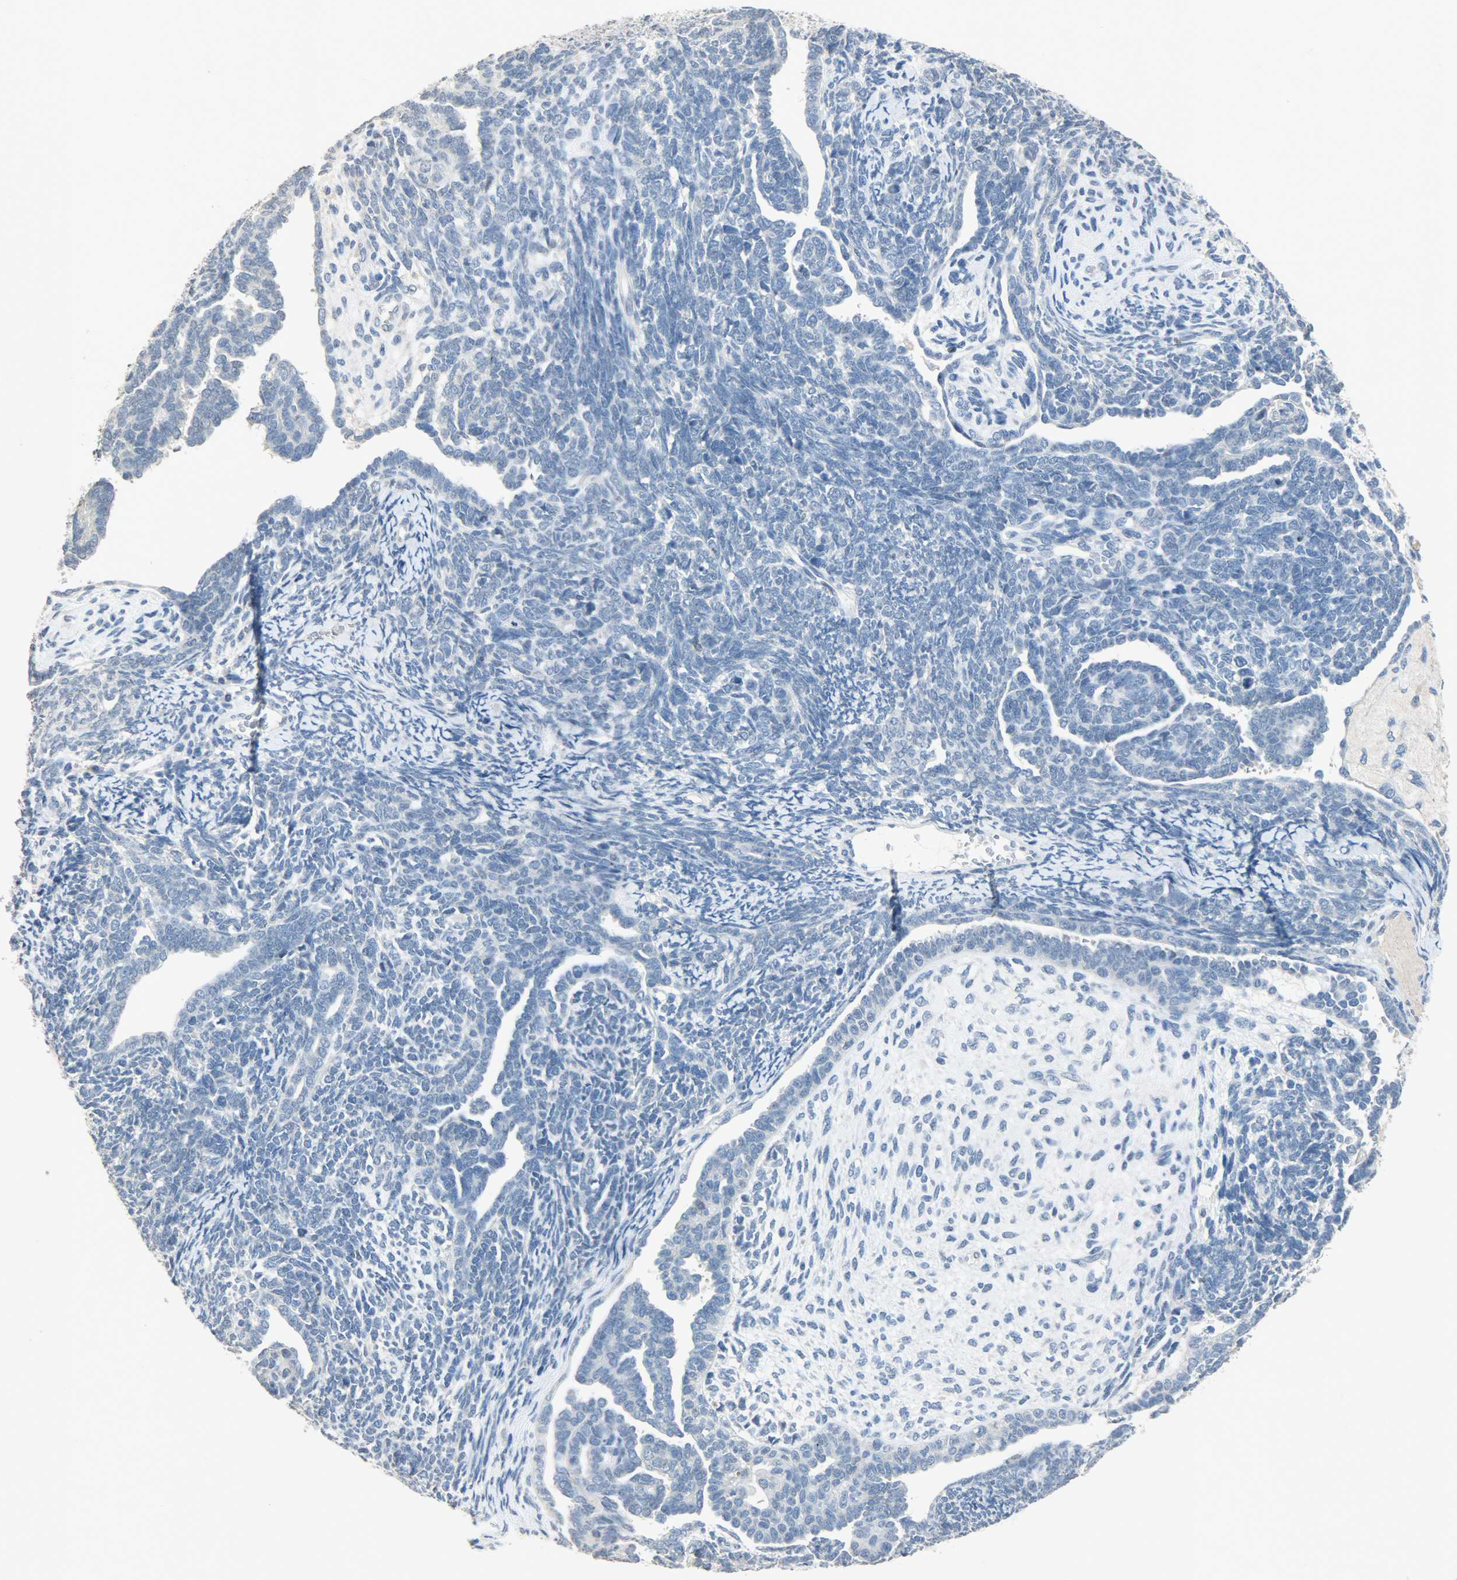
{"staining": {"intensity": "negative", "quantity": "none", "location": "none"}, "tissue": "endometrial cancer", "cell_type": "Tumor cells", "image_type": "cancer", "snomed": [{"axis": "morphology", "description": "Neoplasm, malignant, NOS"}, {"axis": "topography", "description": "Endometrium"}], "caption": "There is no significant staining in tumor cells of endometrial neoplasm (malignant).", "gene": "DNAJB6", "patient": {"sex": "female", "age": 74}}